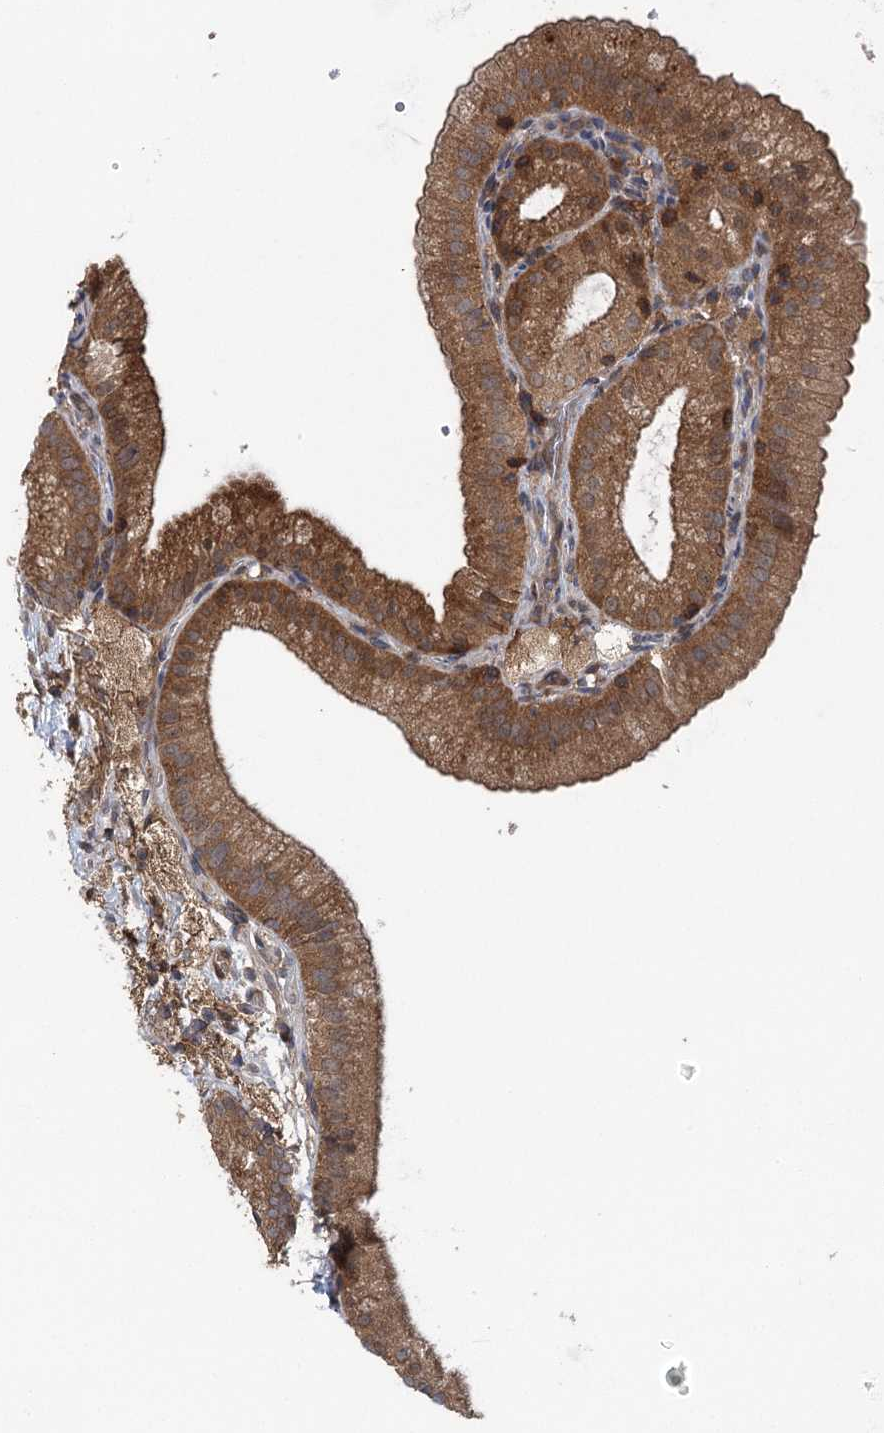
{"staining": {"intensity": "moderate", "quantity": ">75%", "location": "cytoplasmic/membranous"}, "tissue": "gallbladder", "cell_type": "Glandular cells", "image_type": "normal", "snomed": [{"axis": "morphology", "description": "Normal tissue, NOS"}, {"axis": "topography", "description": "Gallbladder"}], "caption": "The micrograph exhibits immunohistochemical staining of unremarkable gallbladder. There is moderate cytoplasmic/membranous expression is present in about >75% of glandular cells. The protein is stained brown, and the nuclei are stained in blue (DAB (3,3'-diaminobenzidine) IHC with brightfield microscopy, high magnification).", "gene": "C12orf4", "patient": {"sex": "male", "age": 55}}